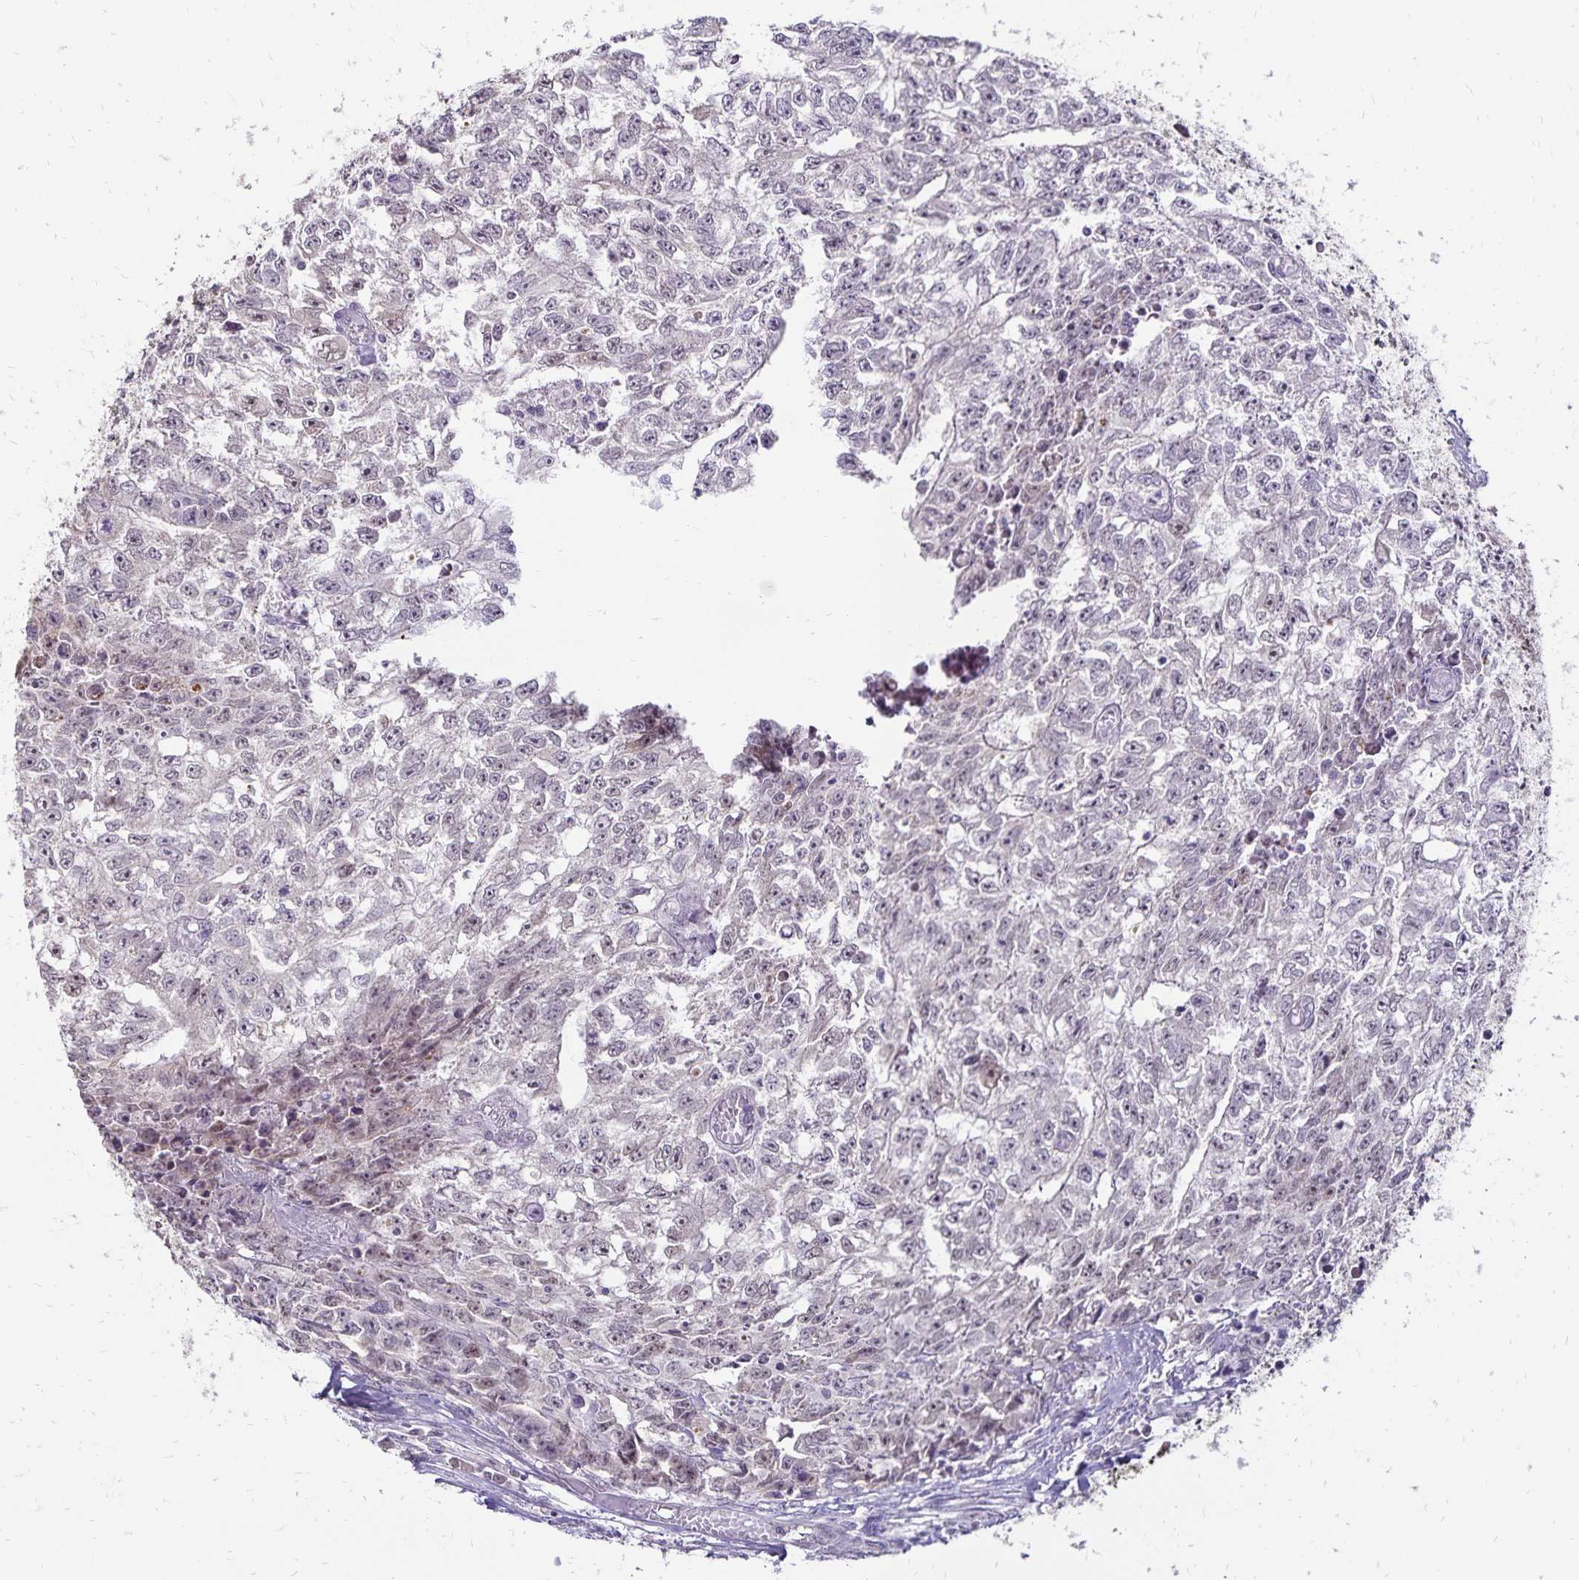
{"staining": {"intensity": "negative", "quantity": "none", "location": "none"}, "tissue": "testis cancer", "cell_type": "Tumor cells", "image_type": "cancer", "snomed": [{"axis": "morphology", "description": "Carcinoma, Embryonal, NOS"}, {"axis": "morphology", "description": "Teratoma, malignant, NOS"}, {"axis": "topography", "description": "Testis"}], "caption": "The histopathology image exhibits no significant expression in tumor cells of testis cancer. (DAB (3,3'-diaminobenzidine) immunohistochemistry (IHC) with hematoxylin counter stain).", "gene": "POLB", "patient": {"sex": "male", "age": 24}}